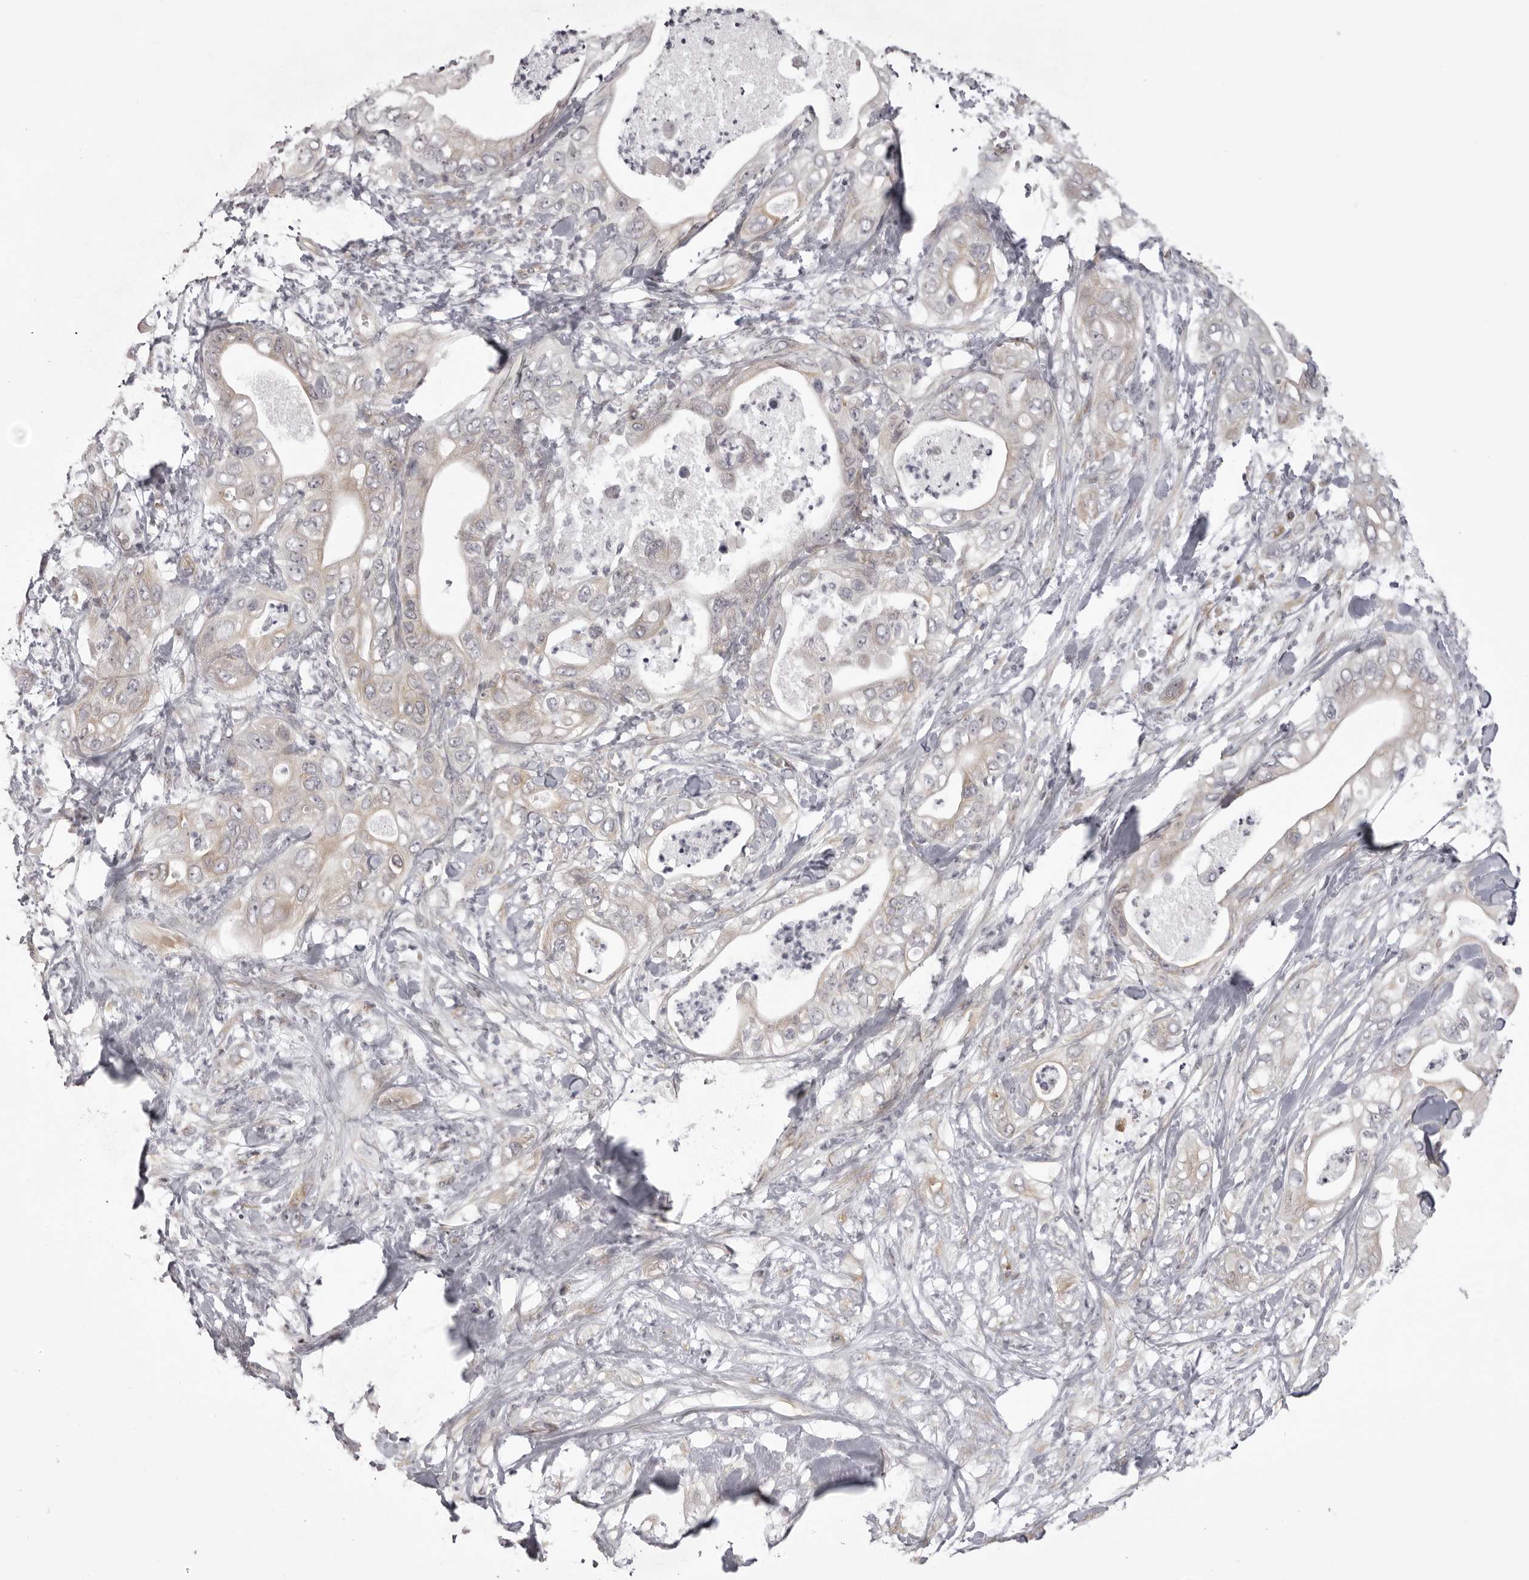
{"staining": {"intensity": "weak", "quantity": "<25%", "location": "cytoplasmic/membranous"}, "tissue": "pancreatic cancer", "cell_type": "Tumor cells", "image_type": "cancer", "snomed": [{"axis": "morphology", "description": "Adenocarcinoma, NOS"}, {"axis": "topography", "description": "Pancreas"}], "caption": "Tumor cells are negative for brown protein staining in pancreatic cancer (adenocarcinoma). Nuclei are stained in blue.", "gene": "EPHA10", "patient": {"sex": "female", "age": 78}}